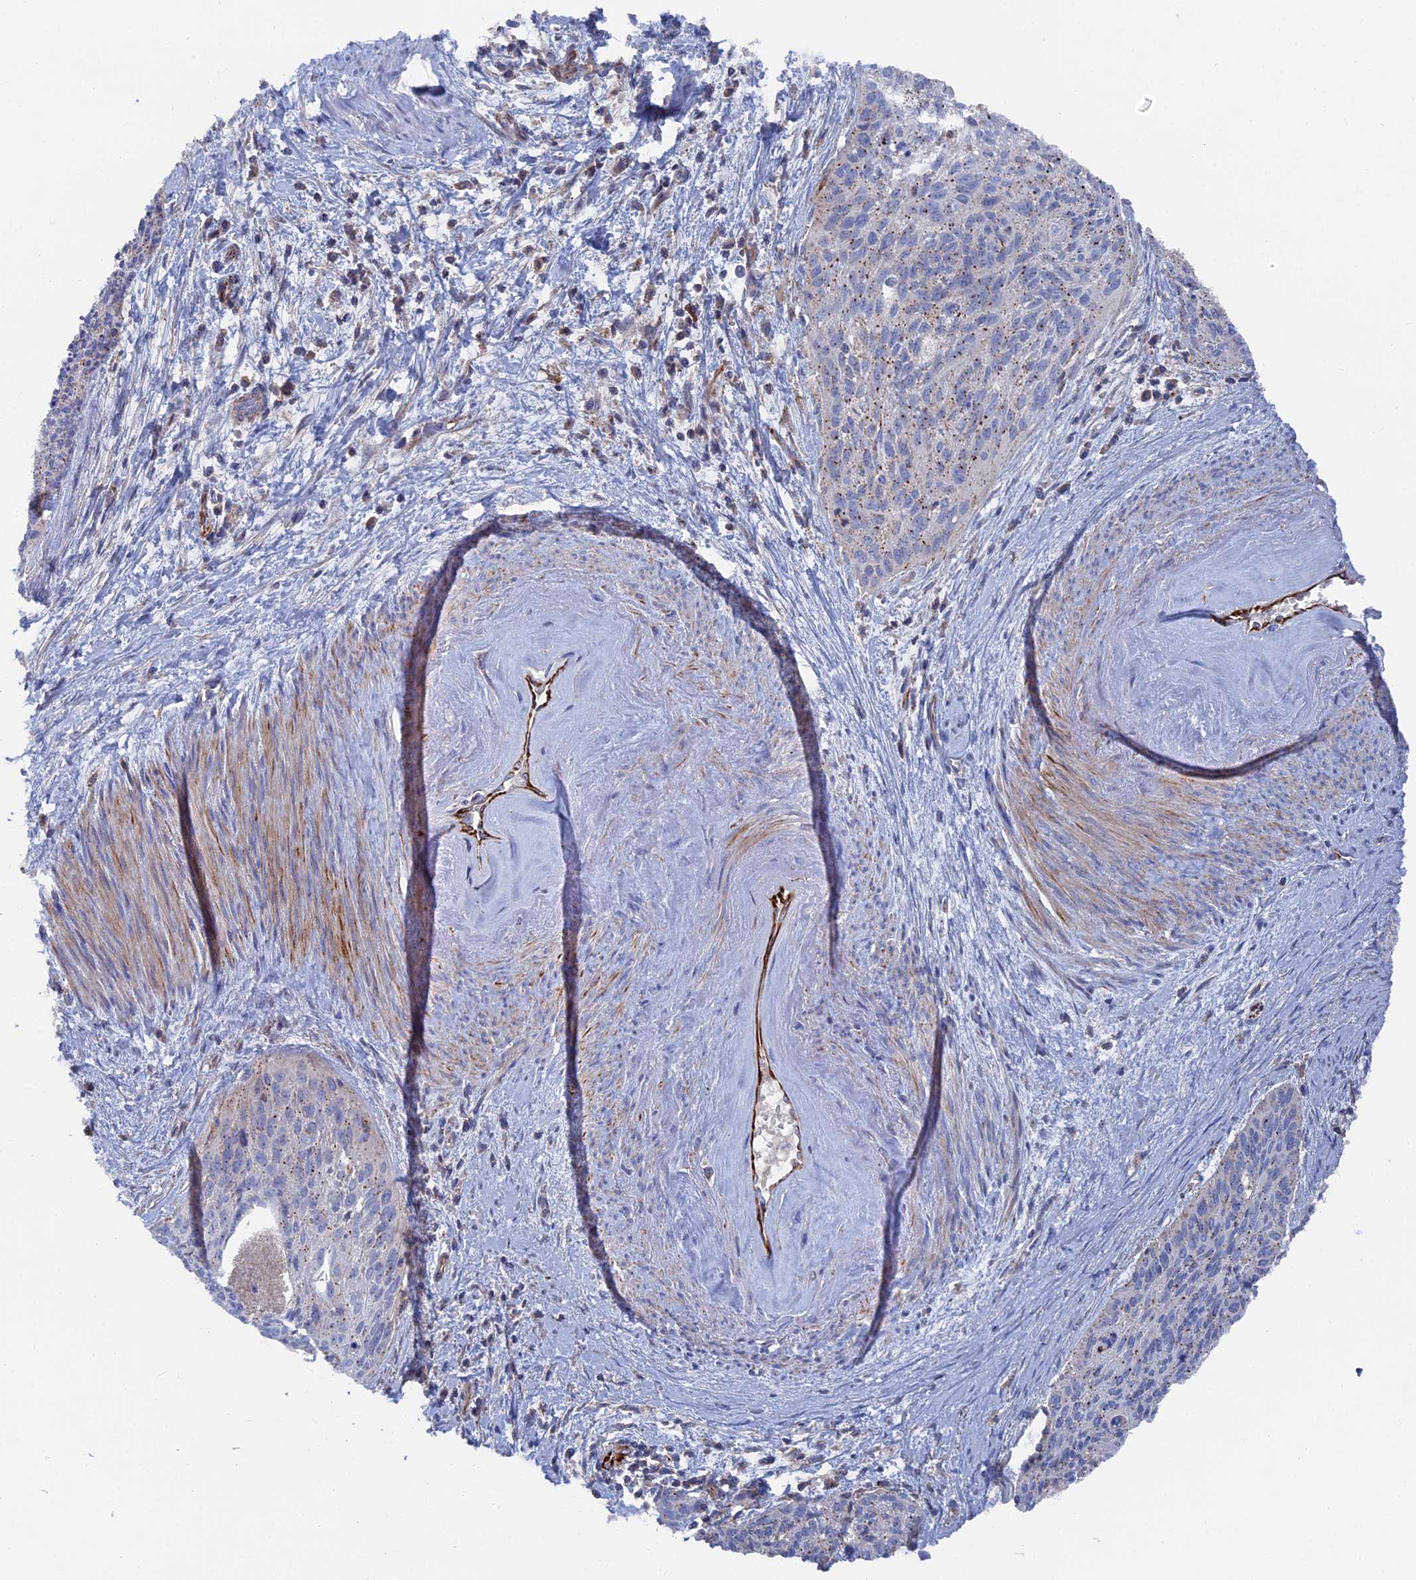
{"staining": {"intensity": "weak", "quantity": "<25%", "location": "cytoplasmic/membranous"}, "tissue": "cervical cancer", "cell_type": "Tumor cells", "image_type": "cancer", "snomed": [{"axis": "morphology", "description": "Squamous cell carcinoma, NOS"}, {"axis": "topography", "description": "Cervix"}], "caption": "Immunohistochemistry (IHC) histopathology image of neoplastic tissue: human squamous cell carcinoma (cervical) stained with DAB displays no significant protein positivity in tumor cells. Nuclei are stained in blue.", "gene": "SMG9", "patient": {"sex": "female", "age": 55}}